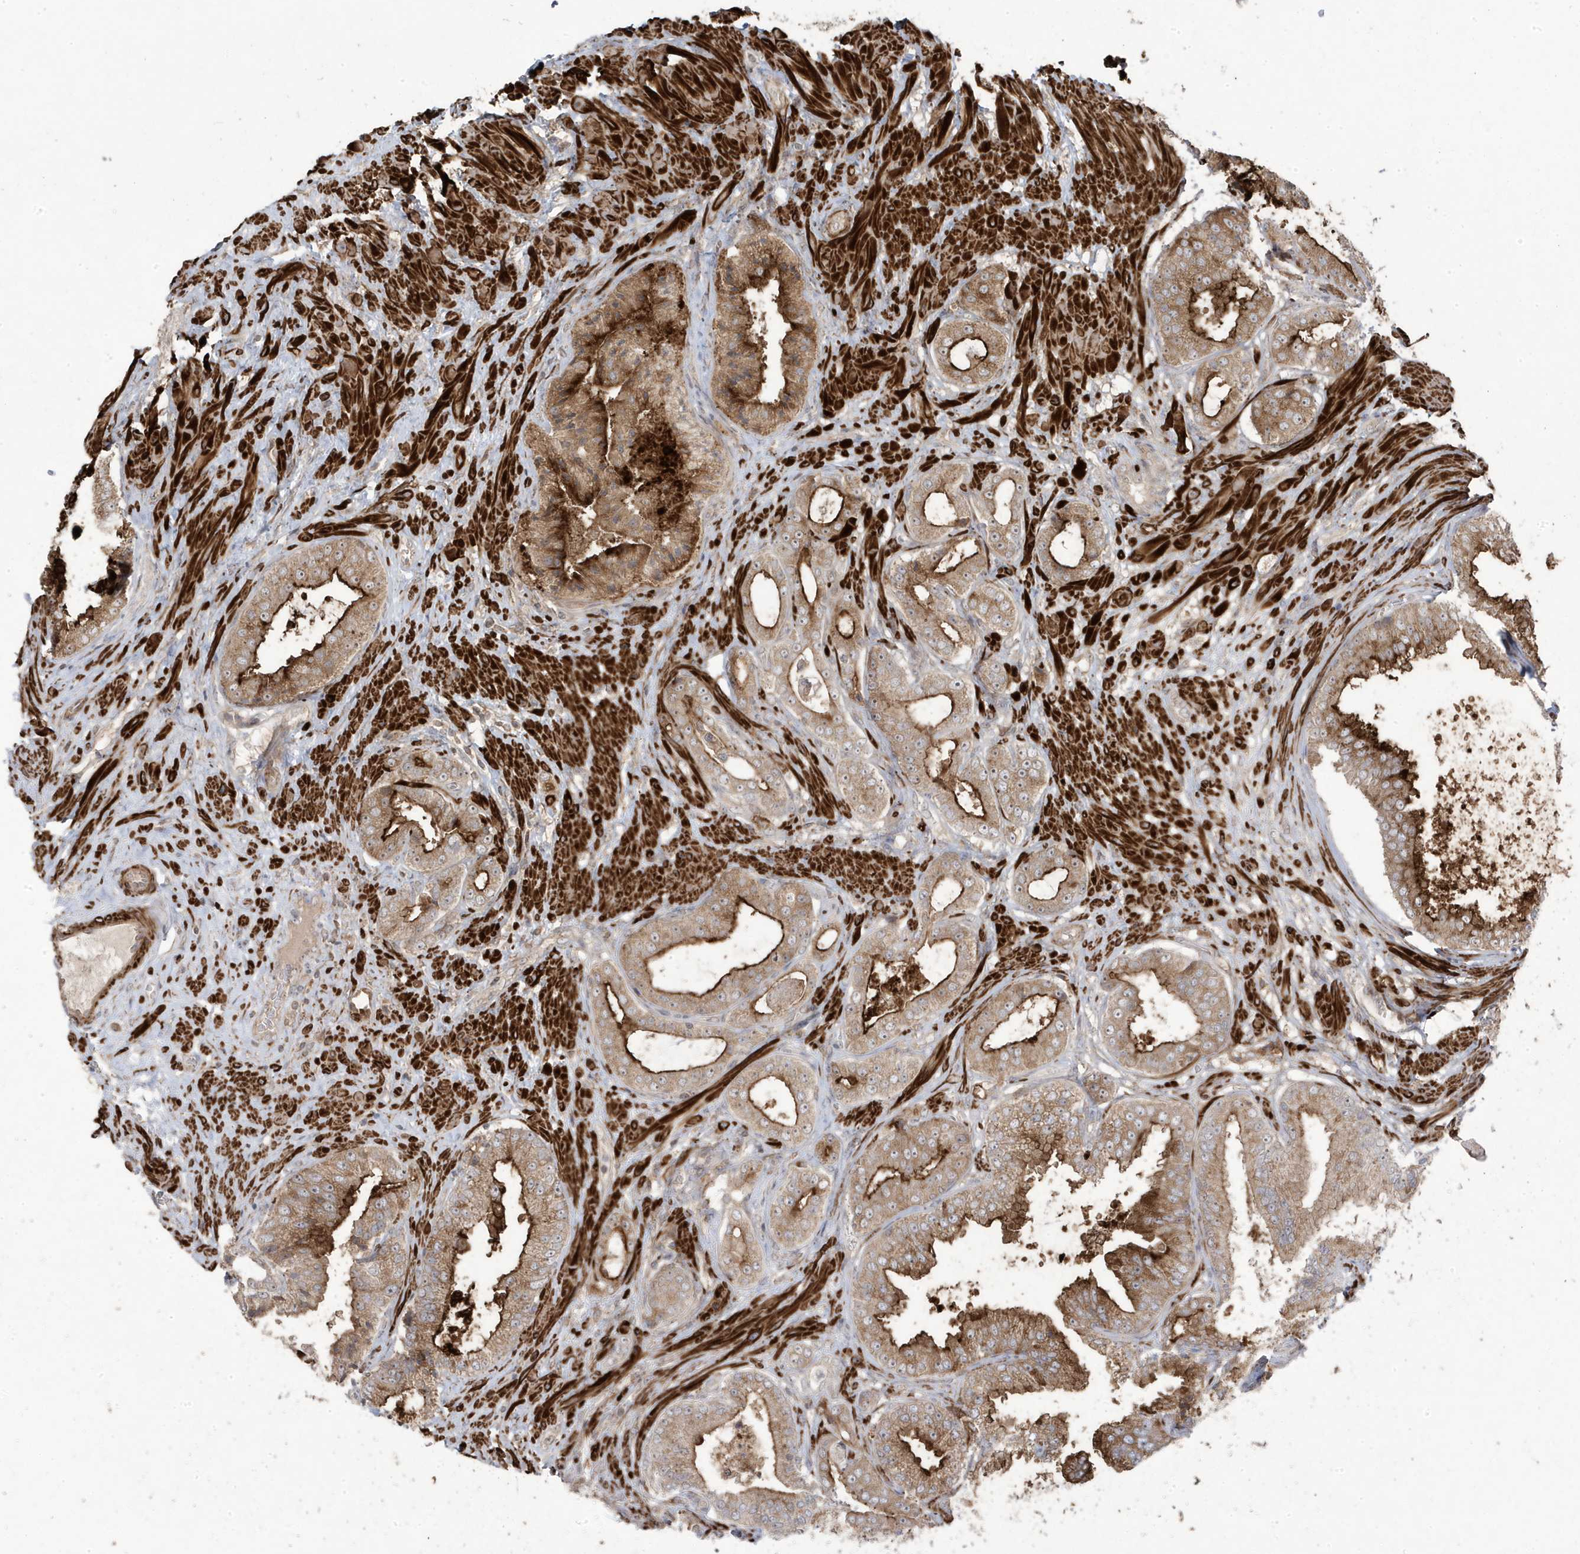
{"staining": {"intensity": "strong", "quantity": "25%-75%", "location": "cytoplasmic/membranous"}, "tissue": "prostate cancer", "cell_type": "Tumor cells", "image_type": "cancer", "snomed": [{"axis": "morphology", "description": "Adenocarcinoma, Low grade"}, {"axis": "topography", "description": "Prostate"}], "caption": "Immunohistochemistry (IHC) (DAB) staining of human low-grade adenocarcinoma (prostate) displays strong cytoplasmic/membranous protein positivity in approximately 25%-75% of tumor cells.", "gene": "CETN3", "patient": {"sex": "male", "age": 63}}